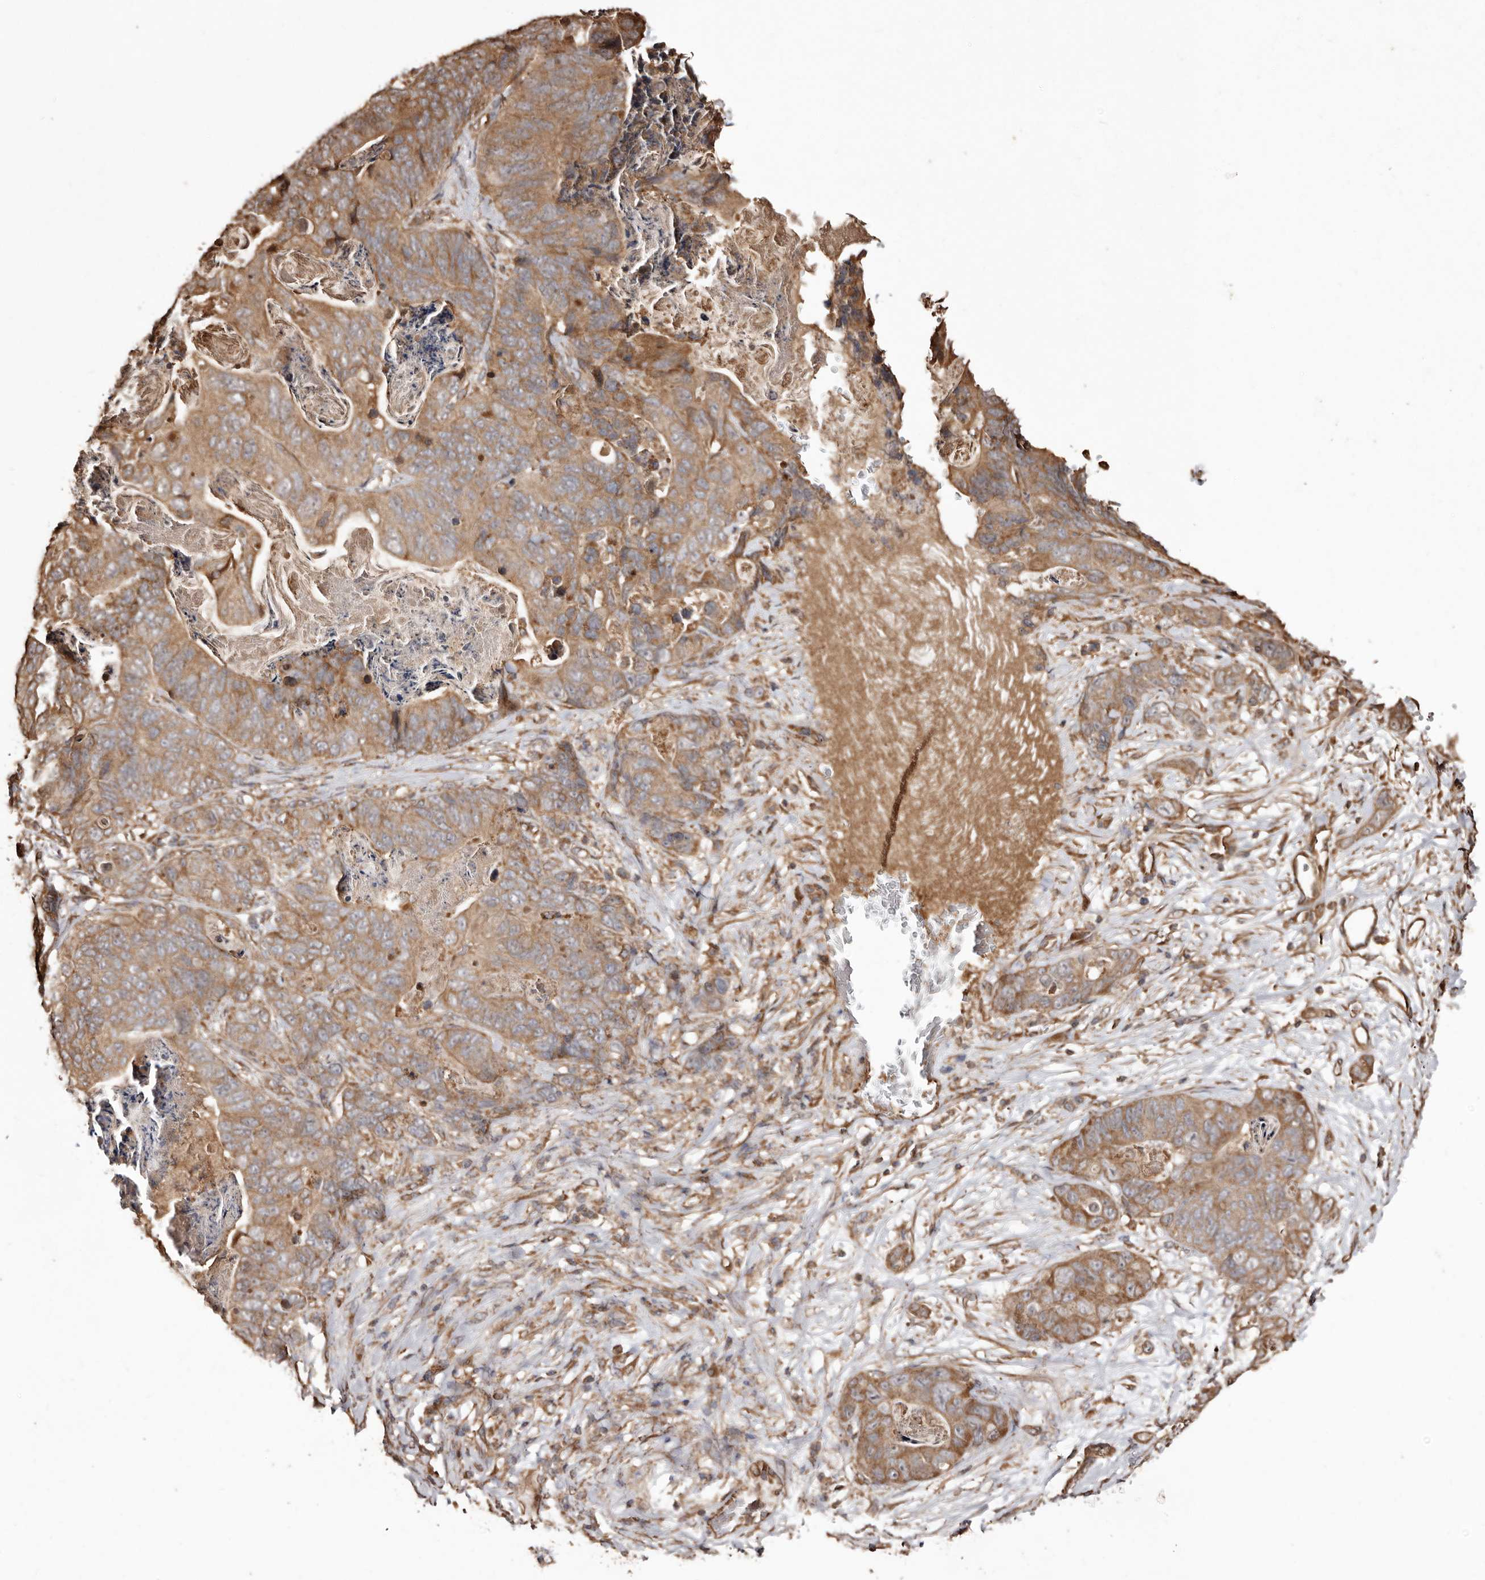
{"staining": {"intensity": "moderate", "quantity": ">75%", "location": "cytoplasmic/membranous"}, "tissue": "stomach cancer", "cell_type": "Tumor cells", "image_type": "cancer", "snomed": [{"axis": "morphology", "description": "Normal tissue, NOS"}, {"axis": "morphology", "description": "Adenocarcinoma, NOS"}, {"axis": "topography", "description": "Stomach"}], "caption": "An image showing moderate cytoplasmic/membranous expression in about >75% of tumor cells in stomach cancer, as visualized by brown immunohistochemical staining.", "gene": "MACC1", "patient": {"sex": "female", "age": 89}}